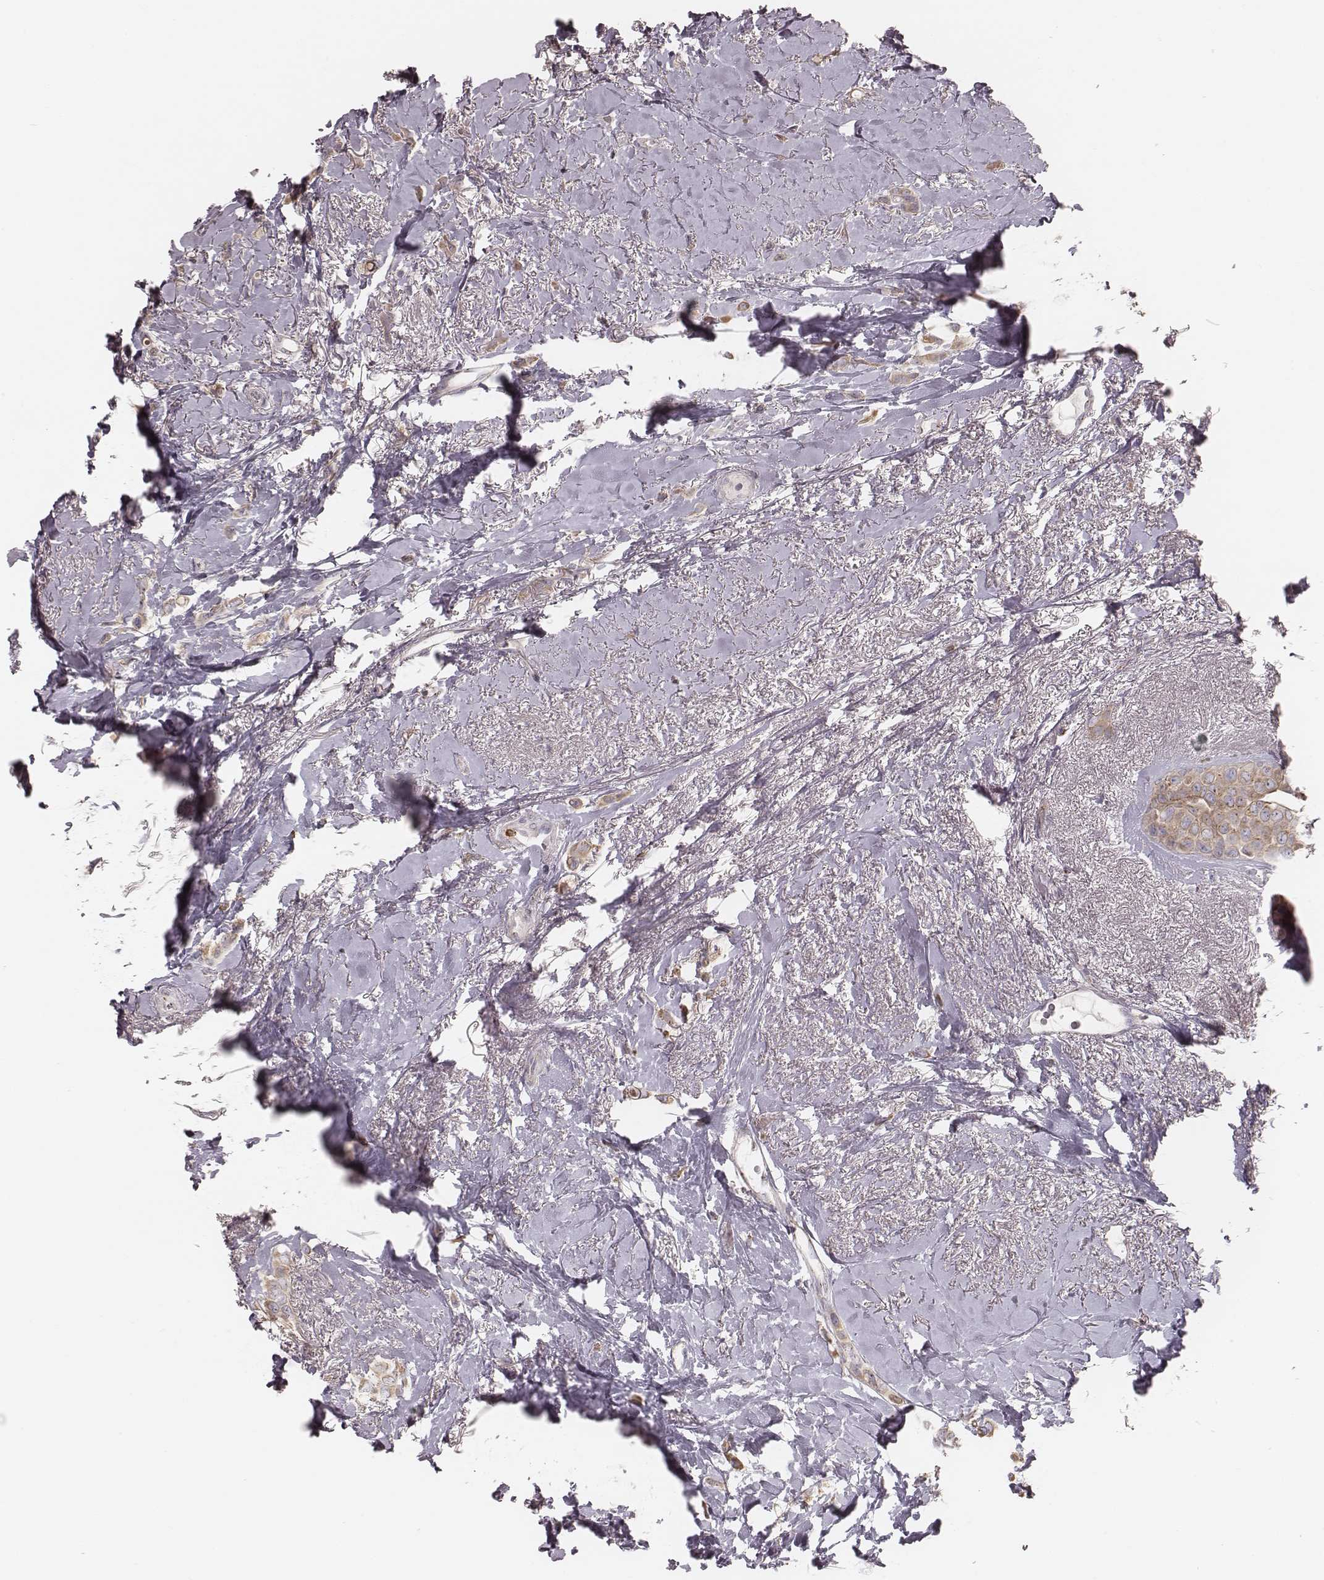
{"staining": {"intensity": "moderate", "quantity": ">75%", "location": "cytoplasmic/membranous"}, "tissue": "breast cancer", "cell_type": "Tumor cells", "image_type": "cancer", "snomed": [{"axis": "morphology", "description": "Lobular carcinoma"}, {"axis": "topography", "description": "Breast"}], "caption": "Approximately >75% of tumor cells in lobular carcinoma (breast) reveal moderate cytoplasmic/membranous protein expression as visualized by brown immunohistochemical staining.", "gene": "ABCA7", "patient": {"sex": "female", "age": 66}}